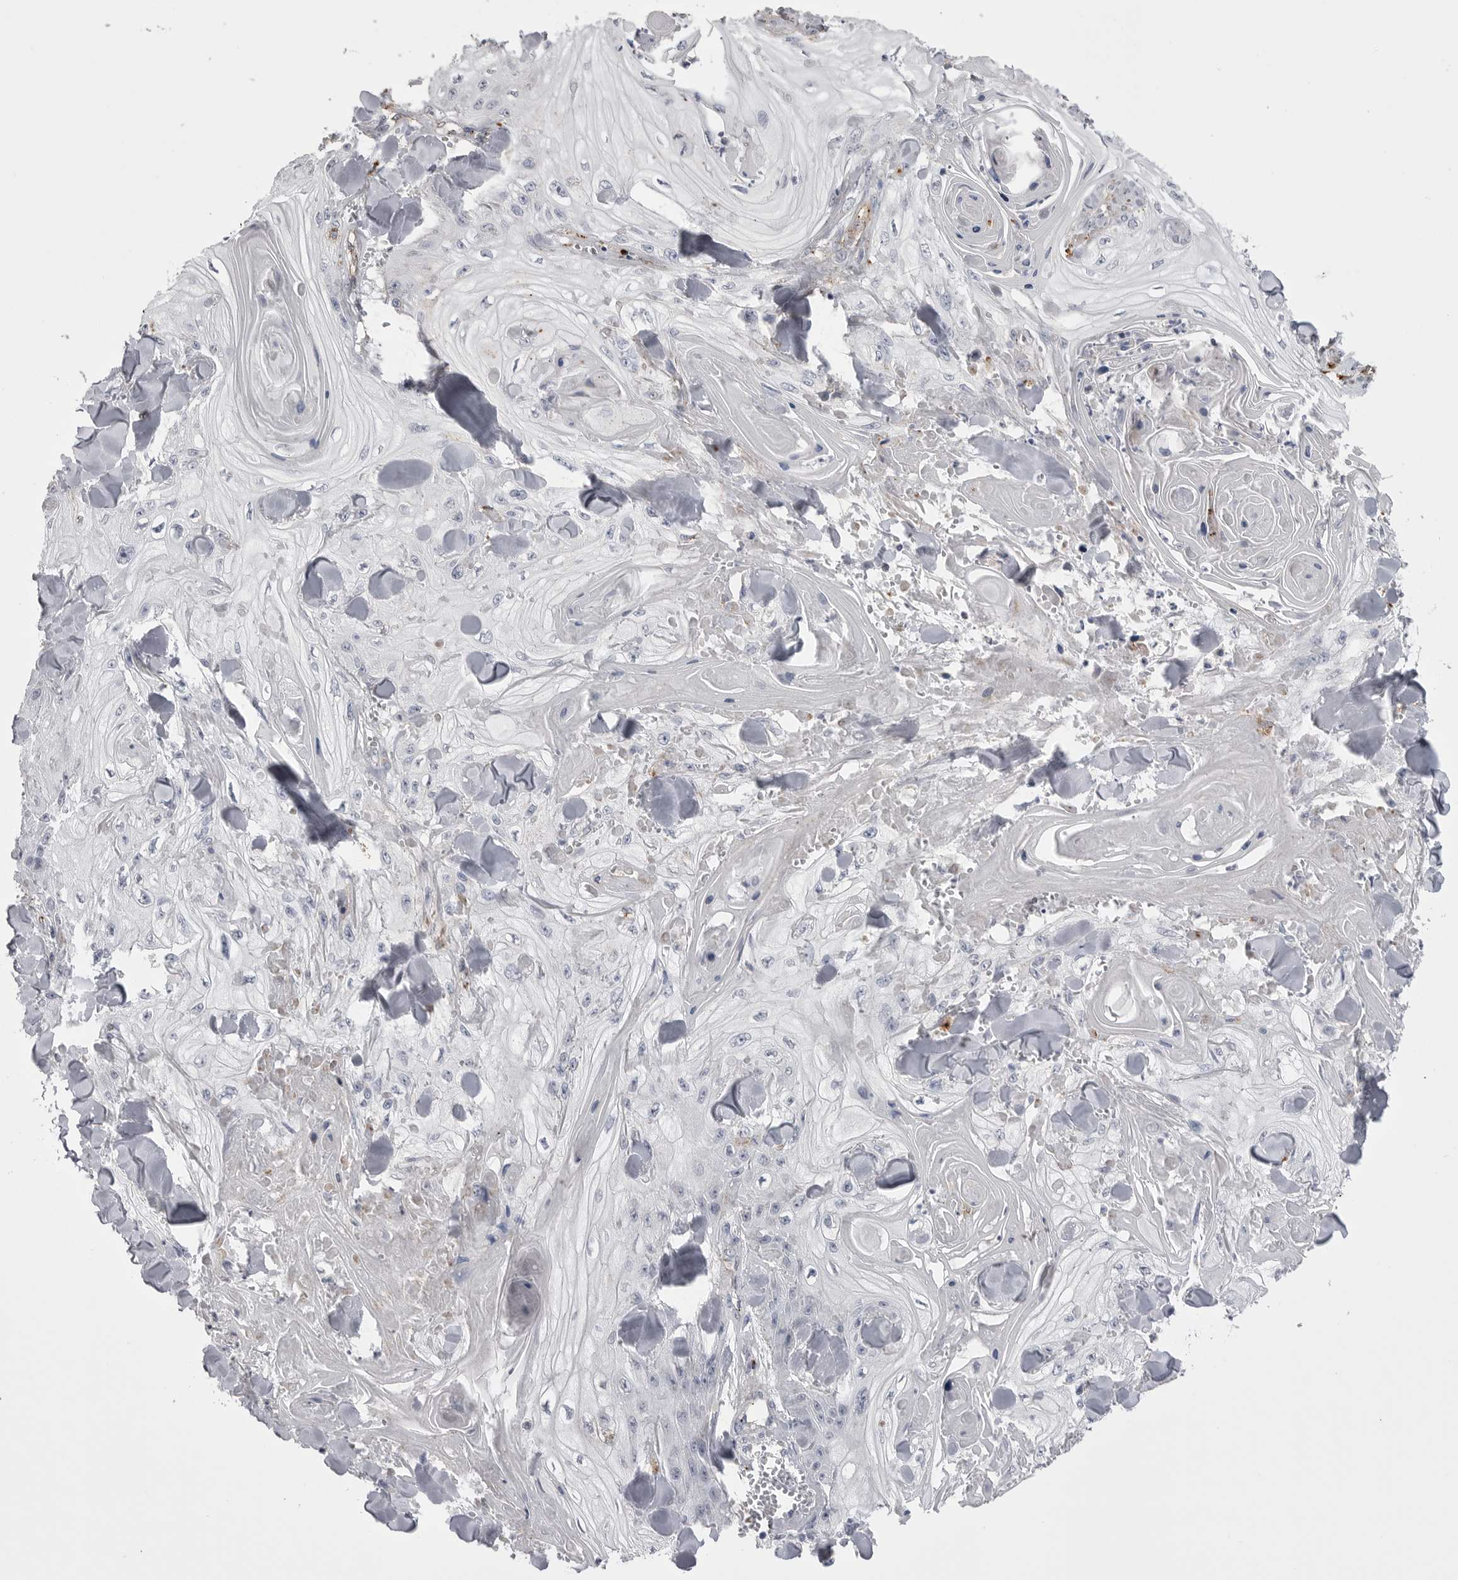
{"staining": {"intensity": "negative", "quantity": "none", "location": "none"}, "tissue": "skin cancer", "cell_type": "Tumor cells", "image_type": "cancer", "snomed": [{"axis": "morphology", "description": "Squamous cell carcinoma, NOS"}, {"axis": "topography", "description": "Skin"}], "caption": "Immunohistochemistry (IHC) of squamous cell carcinoma (skin) shows no expression in tumor cells.", "gene": "PSPN", "patient": {"sex": "male", "age": 74}}